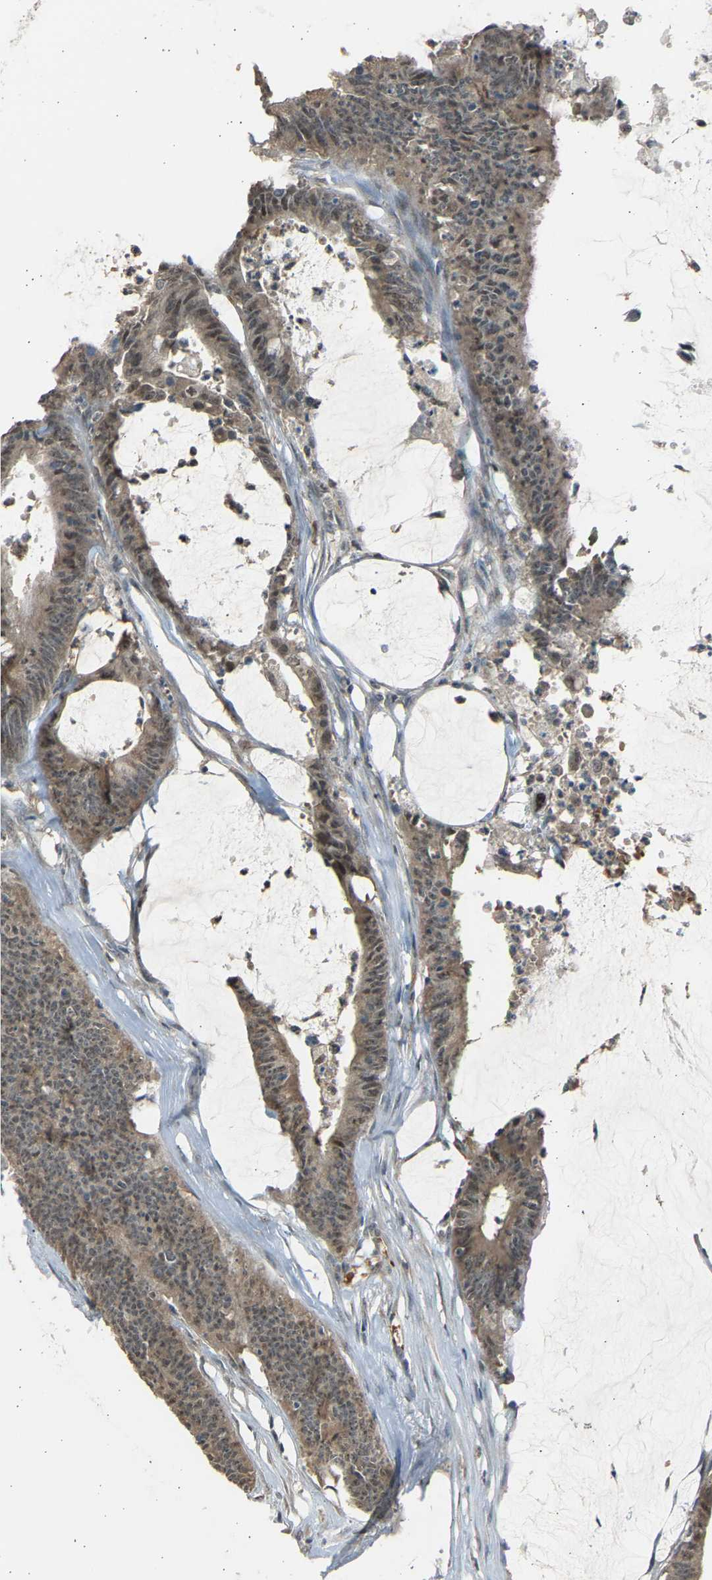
{"staining": {"intensity": "weak", "quantity": ">75%", "location": "nuclear"}, "tissue": "colorectal cancer", "cell_type": "Tumor cells", "image_type": "cancer", "snomed": [{"axis": "morphology", "description": "Adenocarcinoma, NOS"}, {"axis": "topography", "description": "Rectum"}], "caption": "Protein staining exhibits weak nuclear staining in approximately >75% of tumor cells in colorectal adenocarcinoma.", "gene": "BIRC2", "patient": {"sex": "female", "age": 66}}